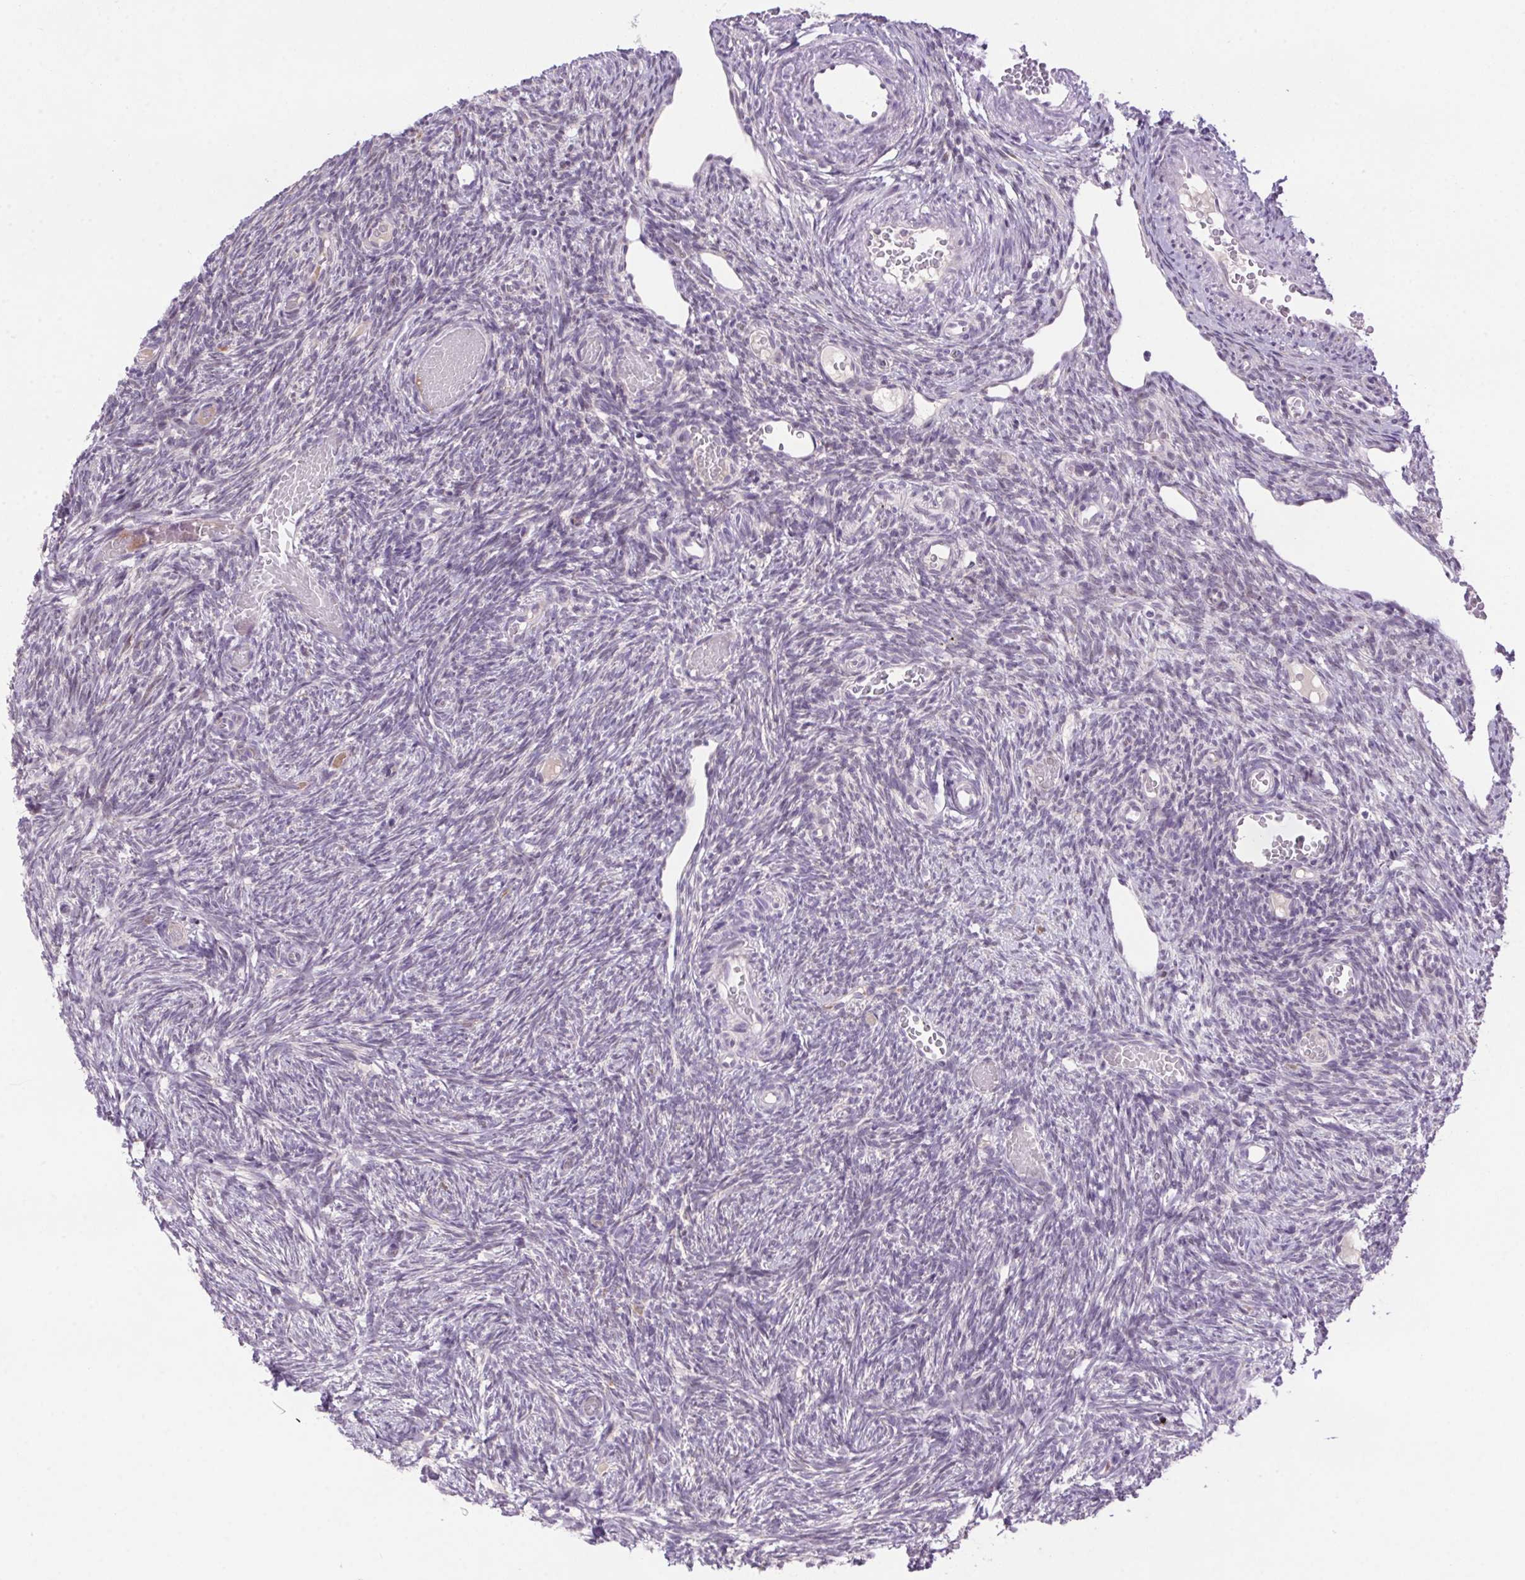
{"staining": {"intensity": "negative", "quantity": "none", "location": "none"}, "tissue": "ovary", "cell_type": "Ovarian stroma cells", "image_type": "normal", "snomed": [{"axis": "morphology", "description": "Normal tissue, NOS"}, {"axis": "topography", "description": "Ovary"}], "caption": "An immunohistochemistry micrograph of unremarkable ovary is shown. There is no staining in ovarian stroma cells of ovary. The staining is performed using DAB brown chromogen with nuclei counter-stained in using hematoxylin.", "gene": "LRRTM1", "patient": {"sex": "female", "age": 39}}